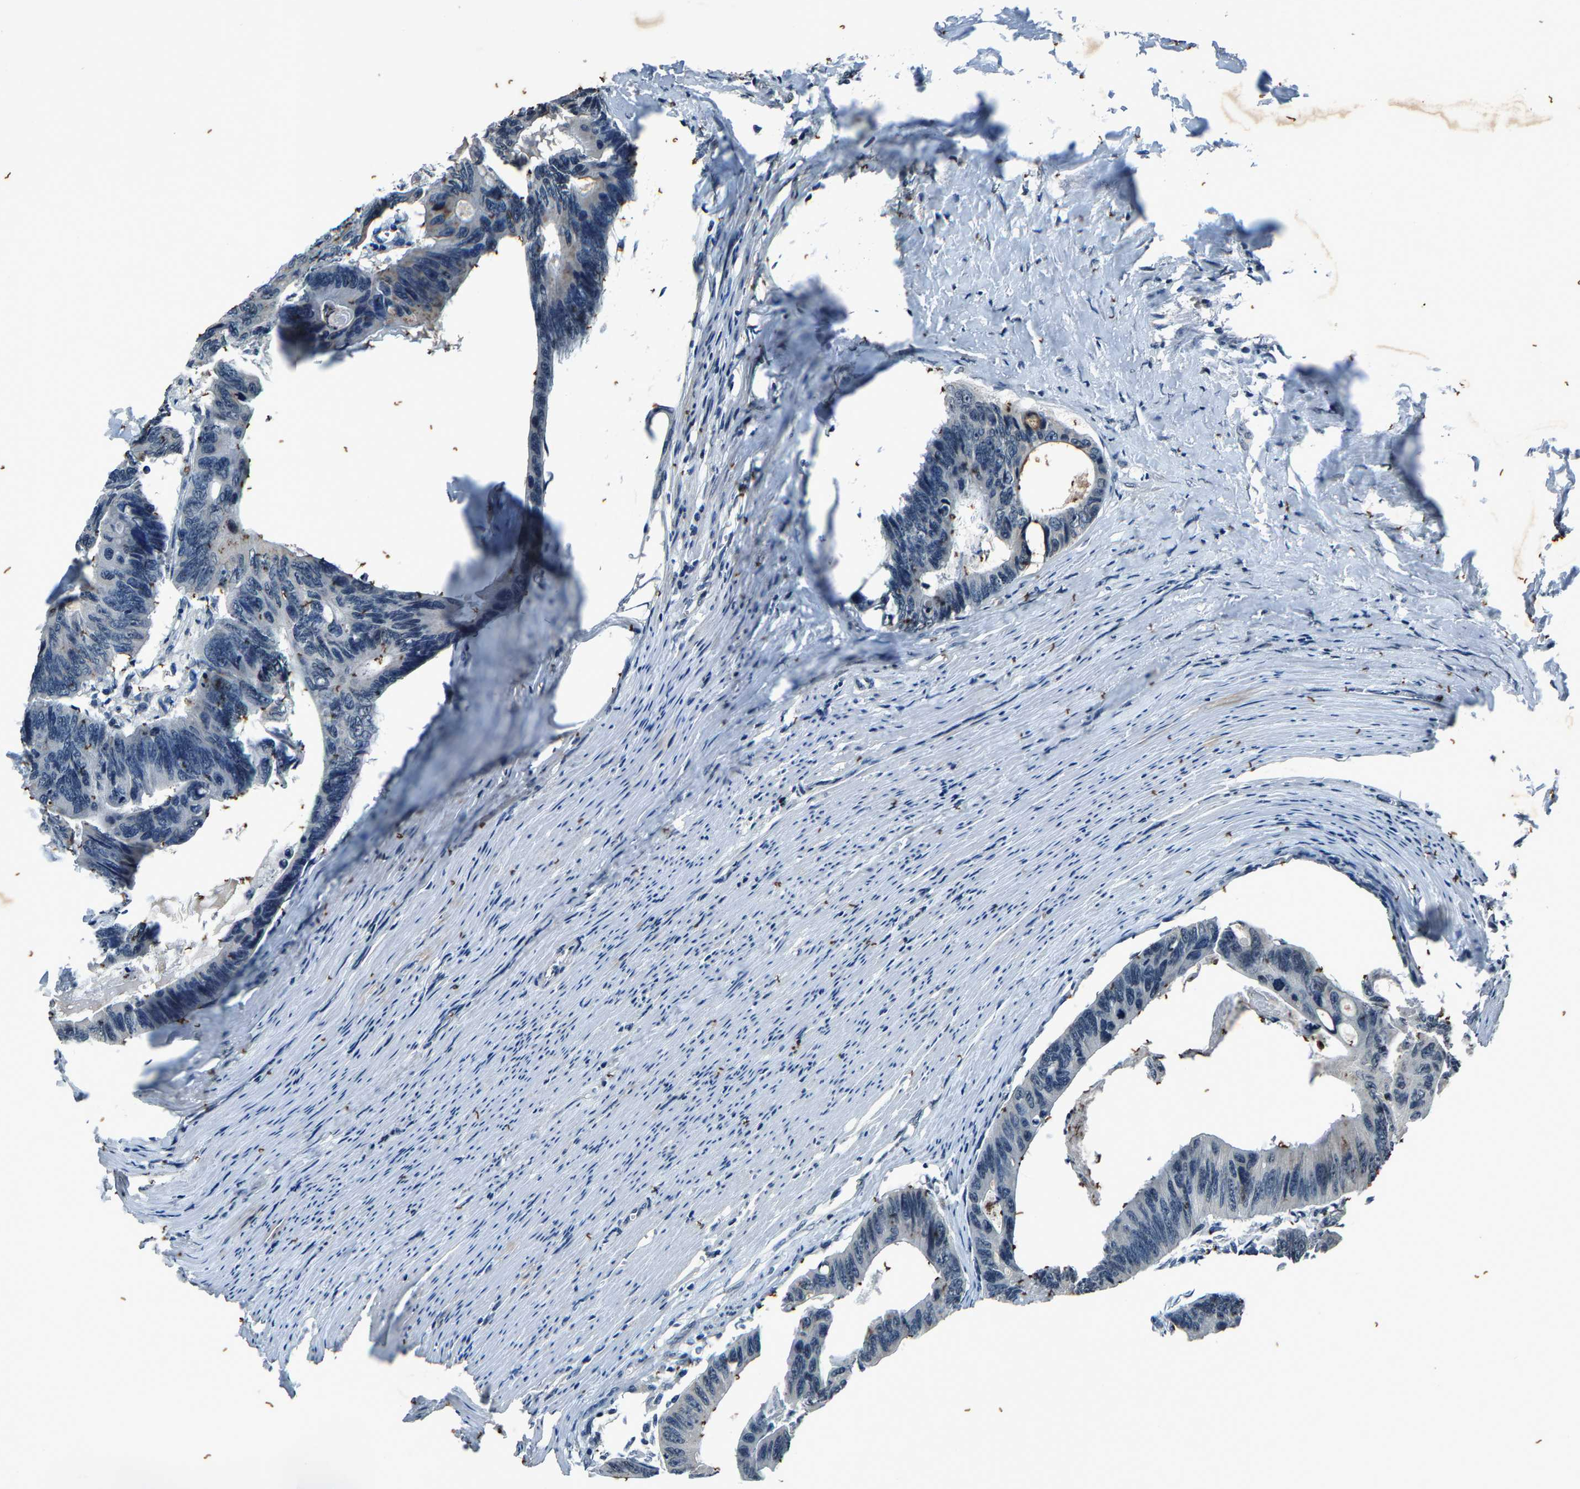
{"staining": {"intensity": "negative", "quantity": "none", "location": "none"}, "tissue": "colorectal cancer", "cell_type": "Tumor cells", "image_type": "cancer", "snomed": [{"axis": "morphology", "description": "Adenocarcinoma, NOS"}, {"axis": "topography", "description": "Colon"}], "caption": "Immunohistochemistry histopathology image of neoplastic tissue: human colorectal cancer (adenocarcinoma) stained with DAB (3,3'-diaminobenzidine) shows no significant protein expression in tumor cells.", "gene": "H4C1", "patient": {"sex": "female", "age": 55}}